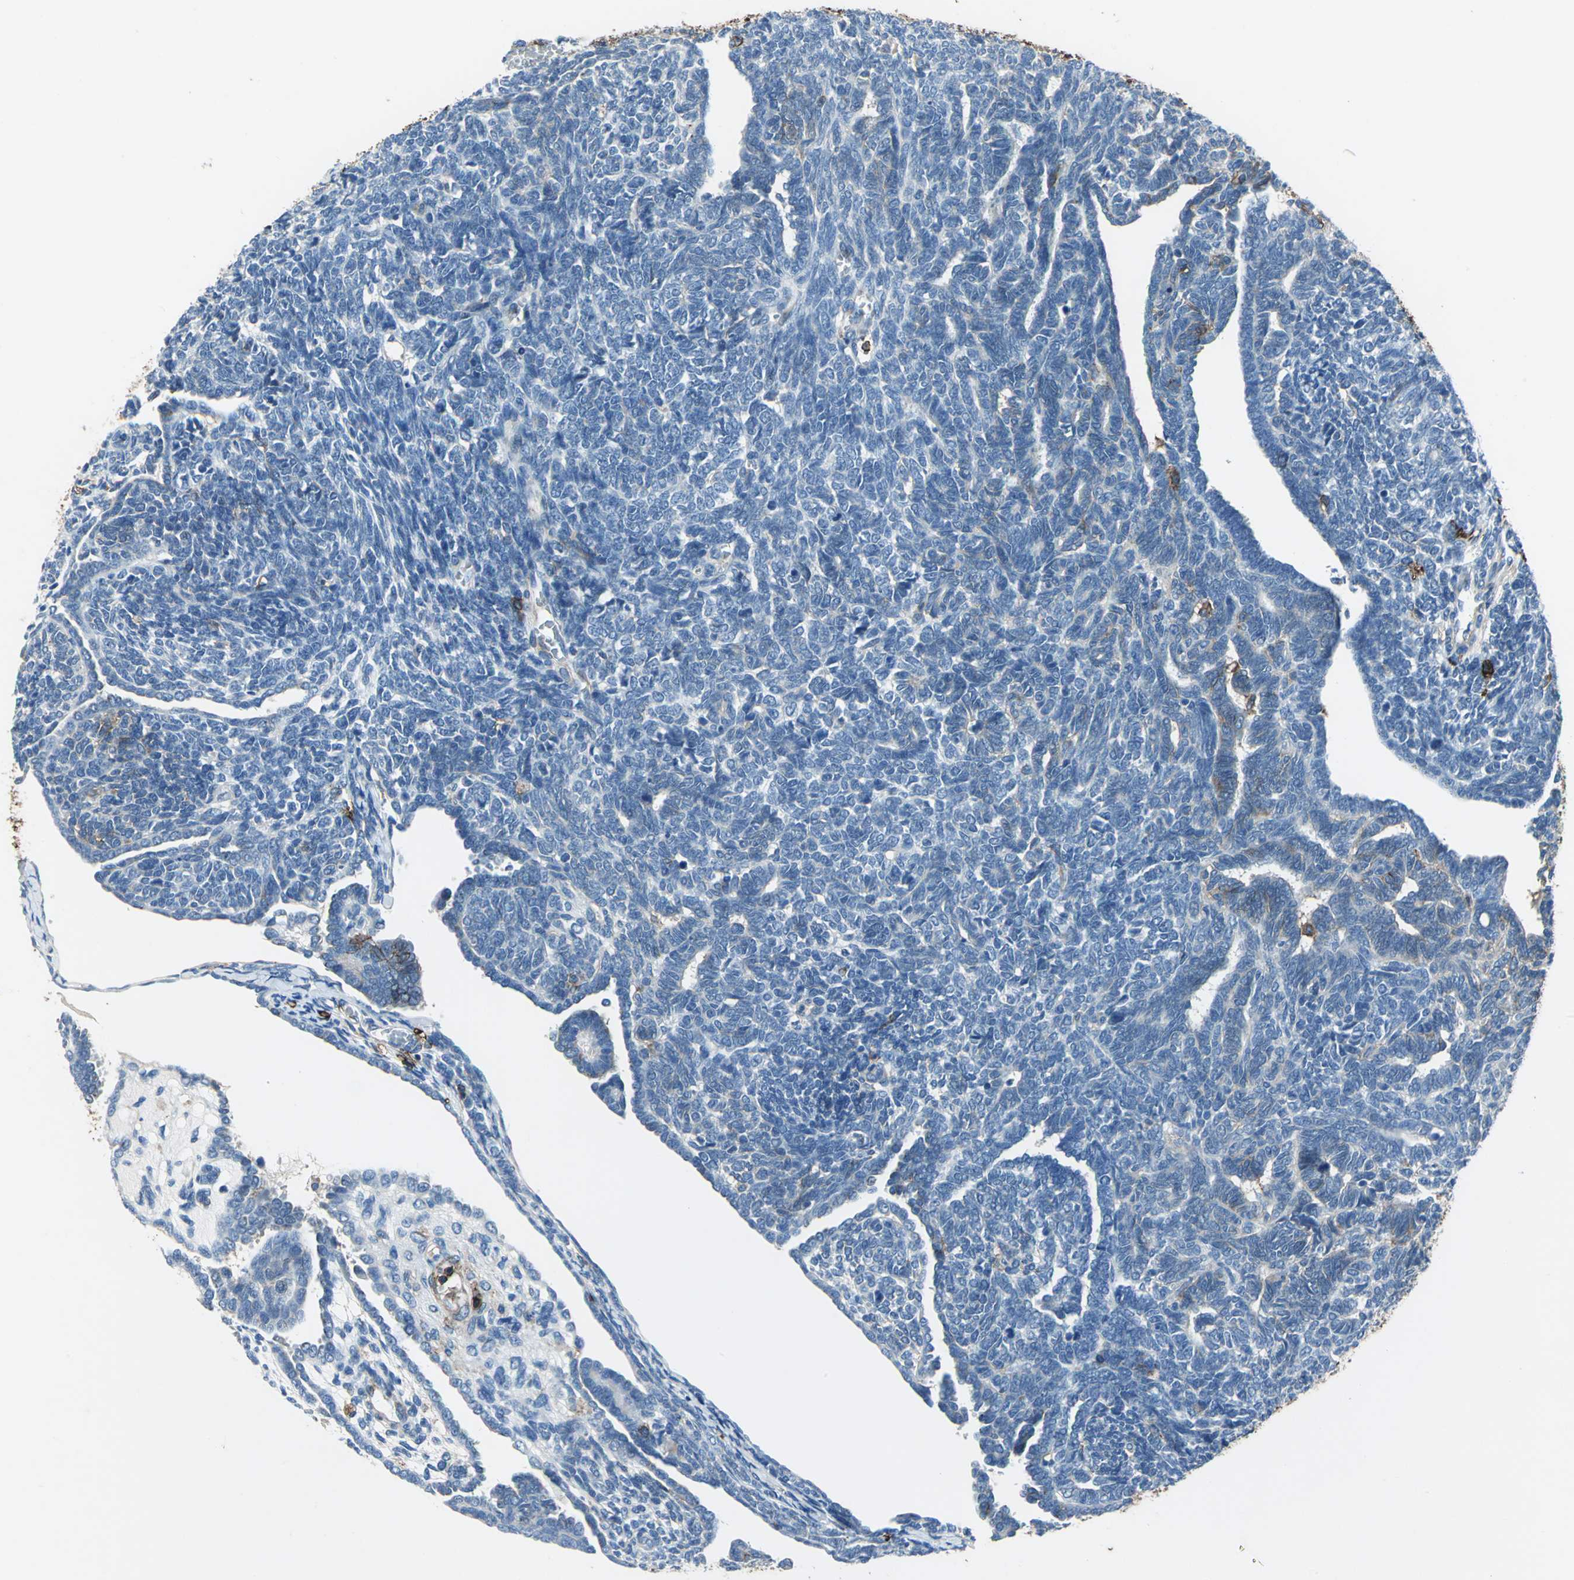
{"staining": {"intensity": "negative", "quantity": "none", "location": "none"}, "tissue": "endometrial cancer", "cell_type": "Tumor cells", "image_type": "cancer", "snomed": [{"axis": "morphology", "description": "Neoplasm, malignant, NOS"}, {"axis": "topography", "description": "Endometrium"}], "caption": "This photomicrograph is of endometrial cancer stained with IHC to label a protein in brown with the nuclei are counter-stained blue. There is no expression in tumor cells.", "gene": "CD44", "patient": {"sex": "female", "age": 74}}